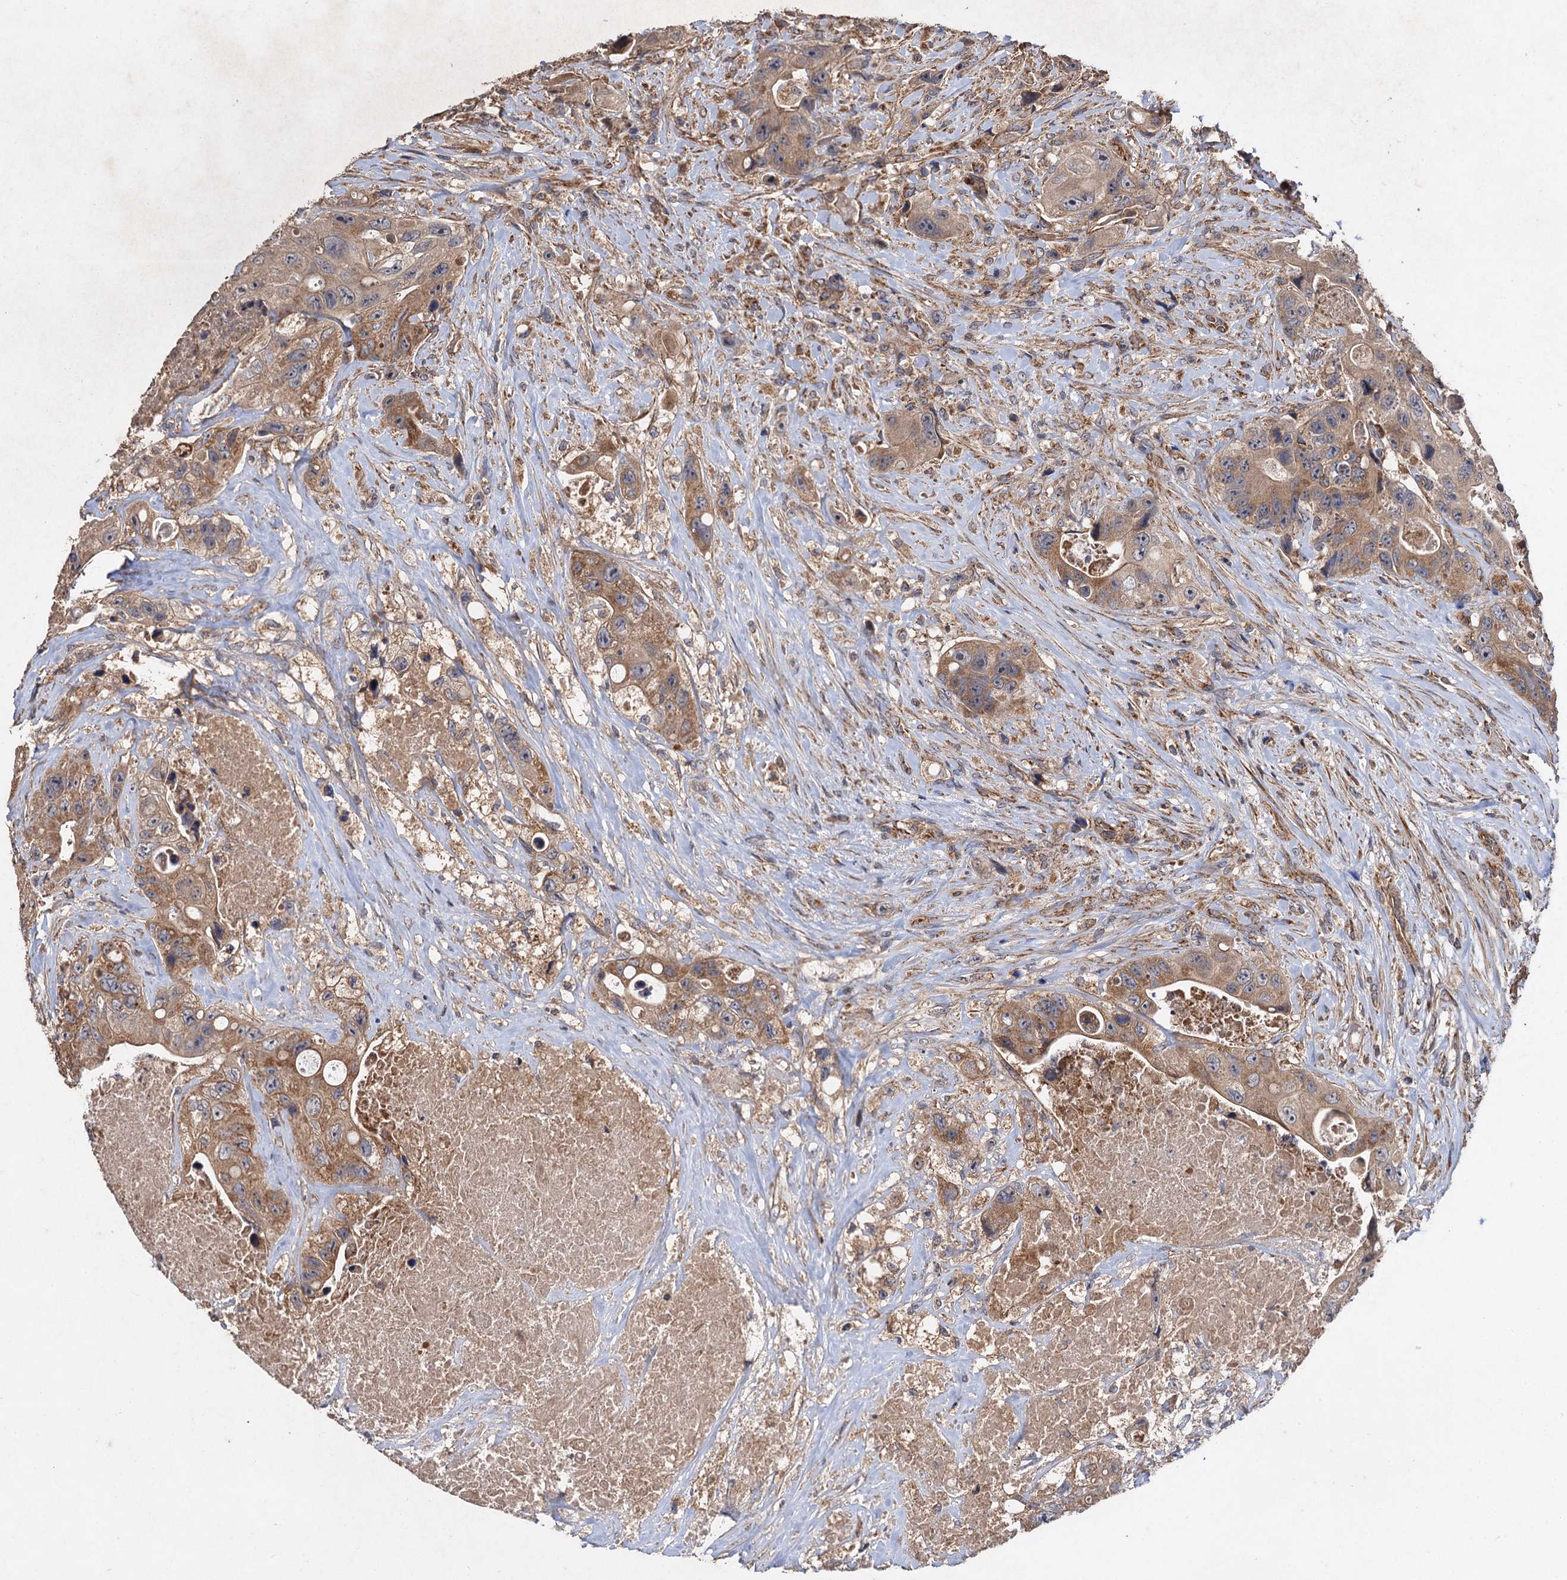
{"staining": {"intensity": "moderate", "quantity": "25%-75%", "location": "cytoplasmic/membranous"}, "tissue": "colorectal cancer", "cell_type": "Tumor cells", "image_type": "cancer", "snomed": [{"axis": "morphology", "description": "Adenocarcinoma, NOS"}, {"axis": "topography", "description": "Colon"}], "caption": "Protein expression analysis of human colorectal cancer (adenocarcinoma) reveals moderate cytoplasmic/membranous staining in about 25%-75% of tumor cells.", "gene": "NDUFA13", "patient": {"sex": "female", "age": 46}}